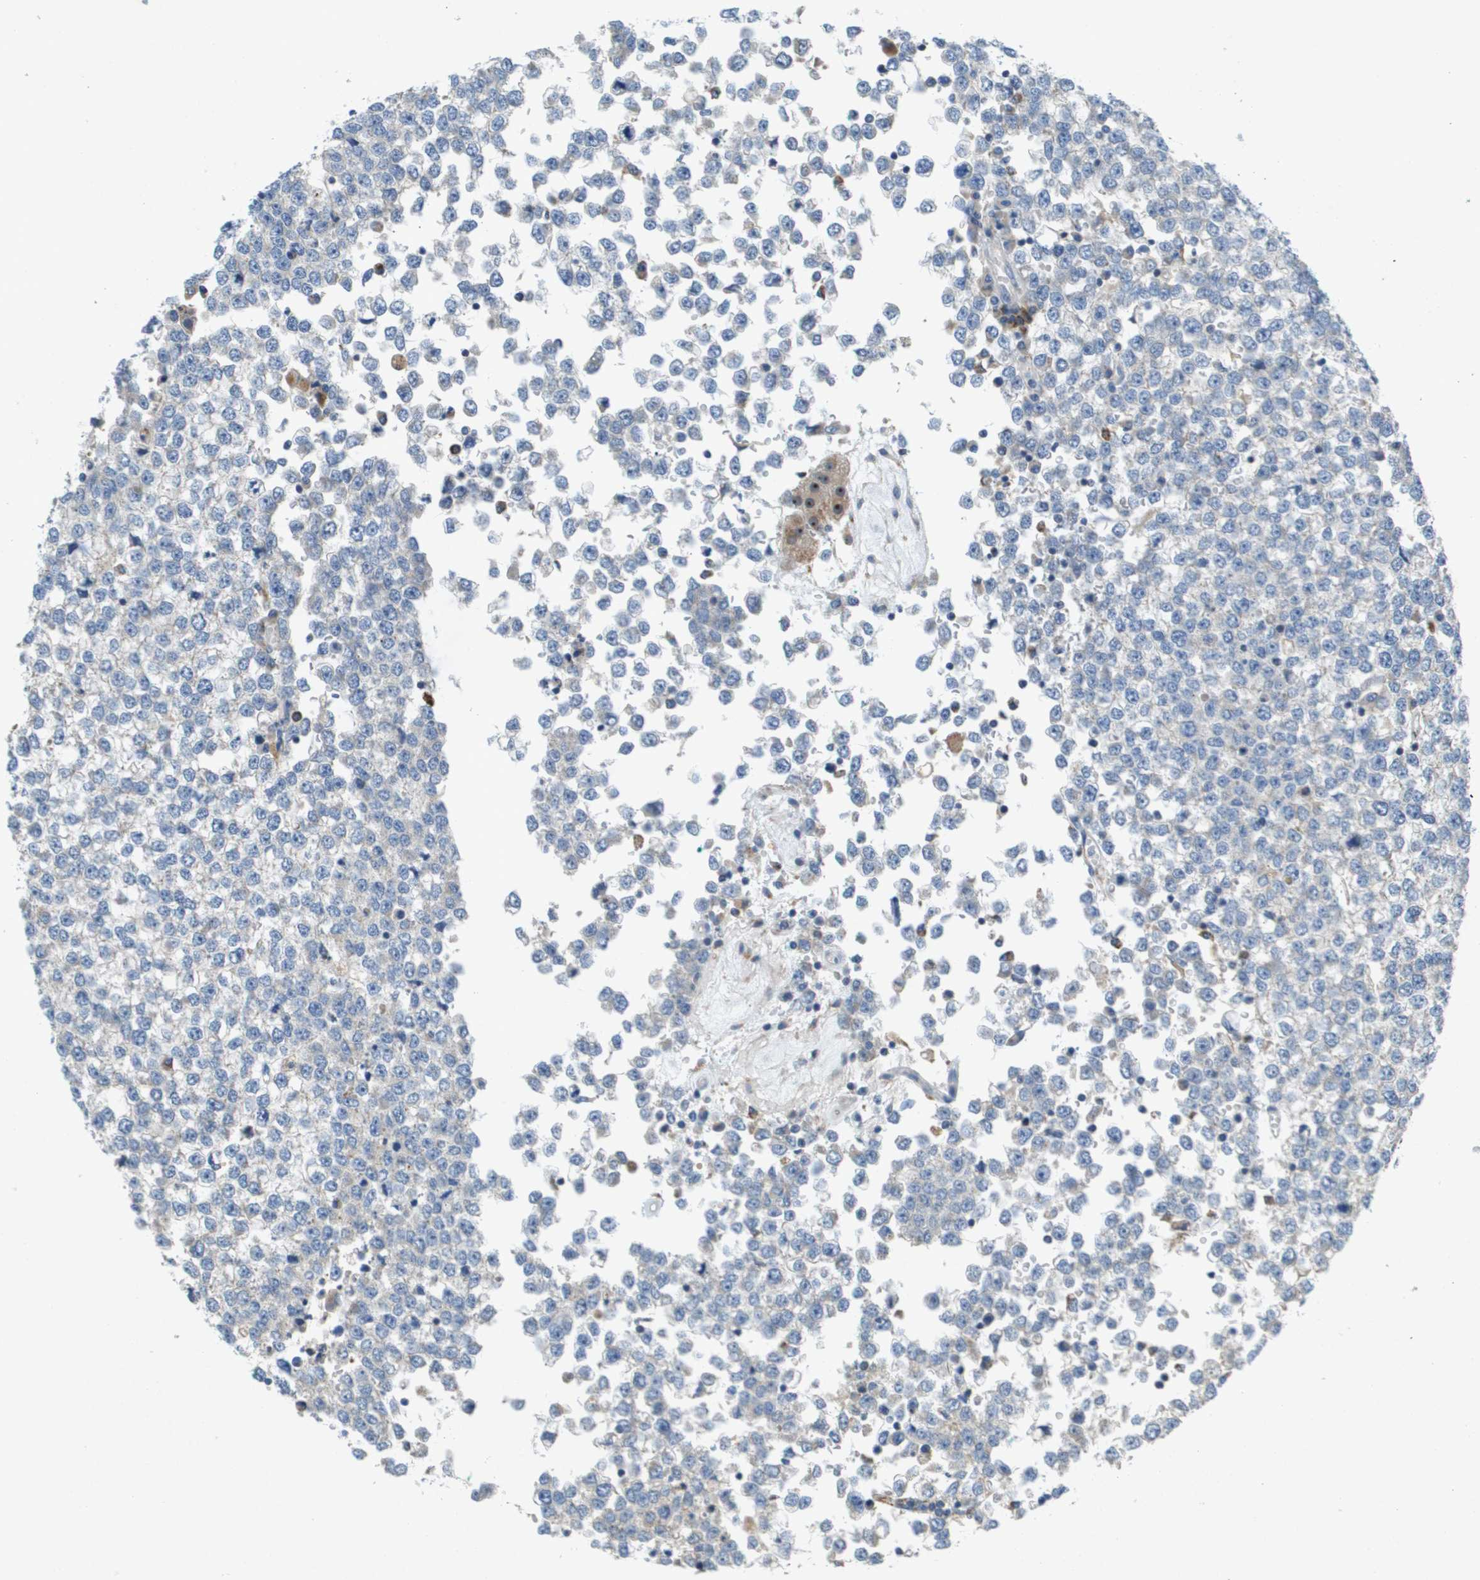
{"staining": {"intensity": "negative", "quantity": "none", "location": "none"}, "tissue": "testis cancer", "cell_type": "Tumor cells", "image_type": "cancer", "snomed": [{"axis": "morphology", "description": "Seminoma, NOS"}, {"axis": "topography", "description": "Testis"}], "caption": "Protein analysis of testis cancer shows no significant expression in tumor cells. (Brightfield microscopy of DAB IHC at high magnification).", "gene": "B3GNT5", "patient": {"sex": "male", "age": 65}}